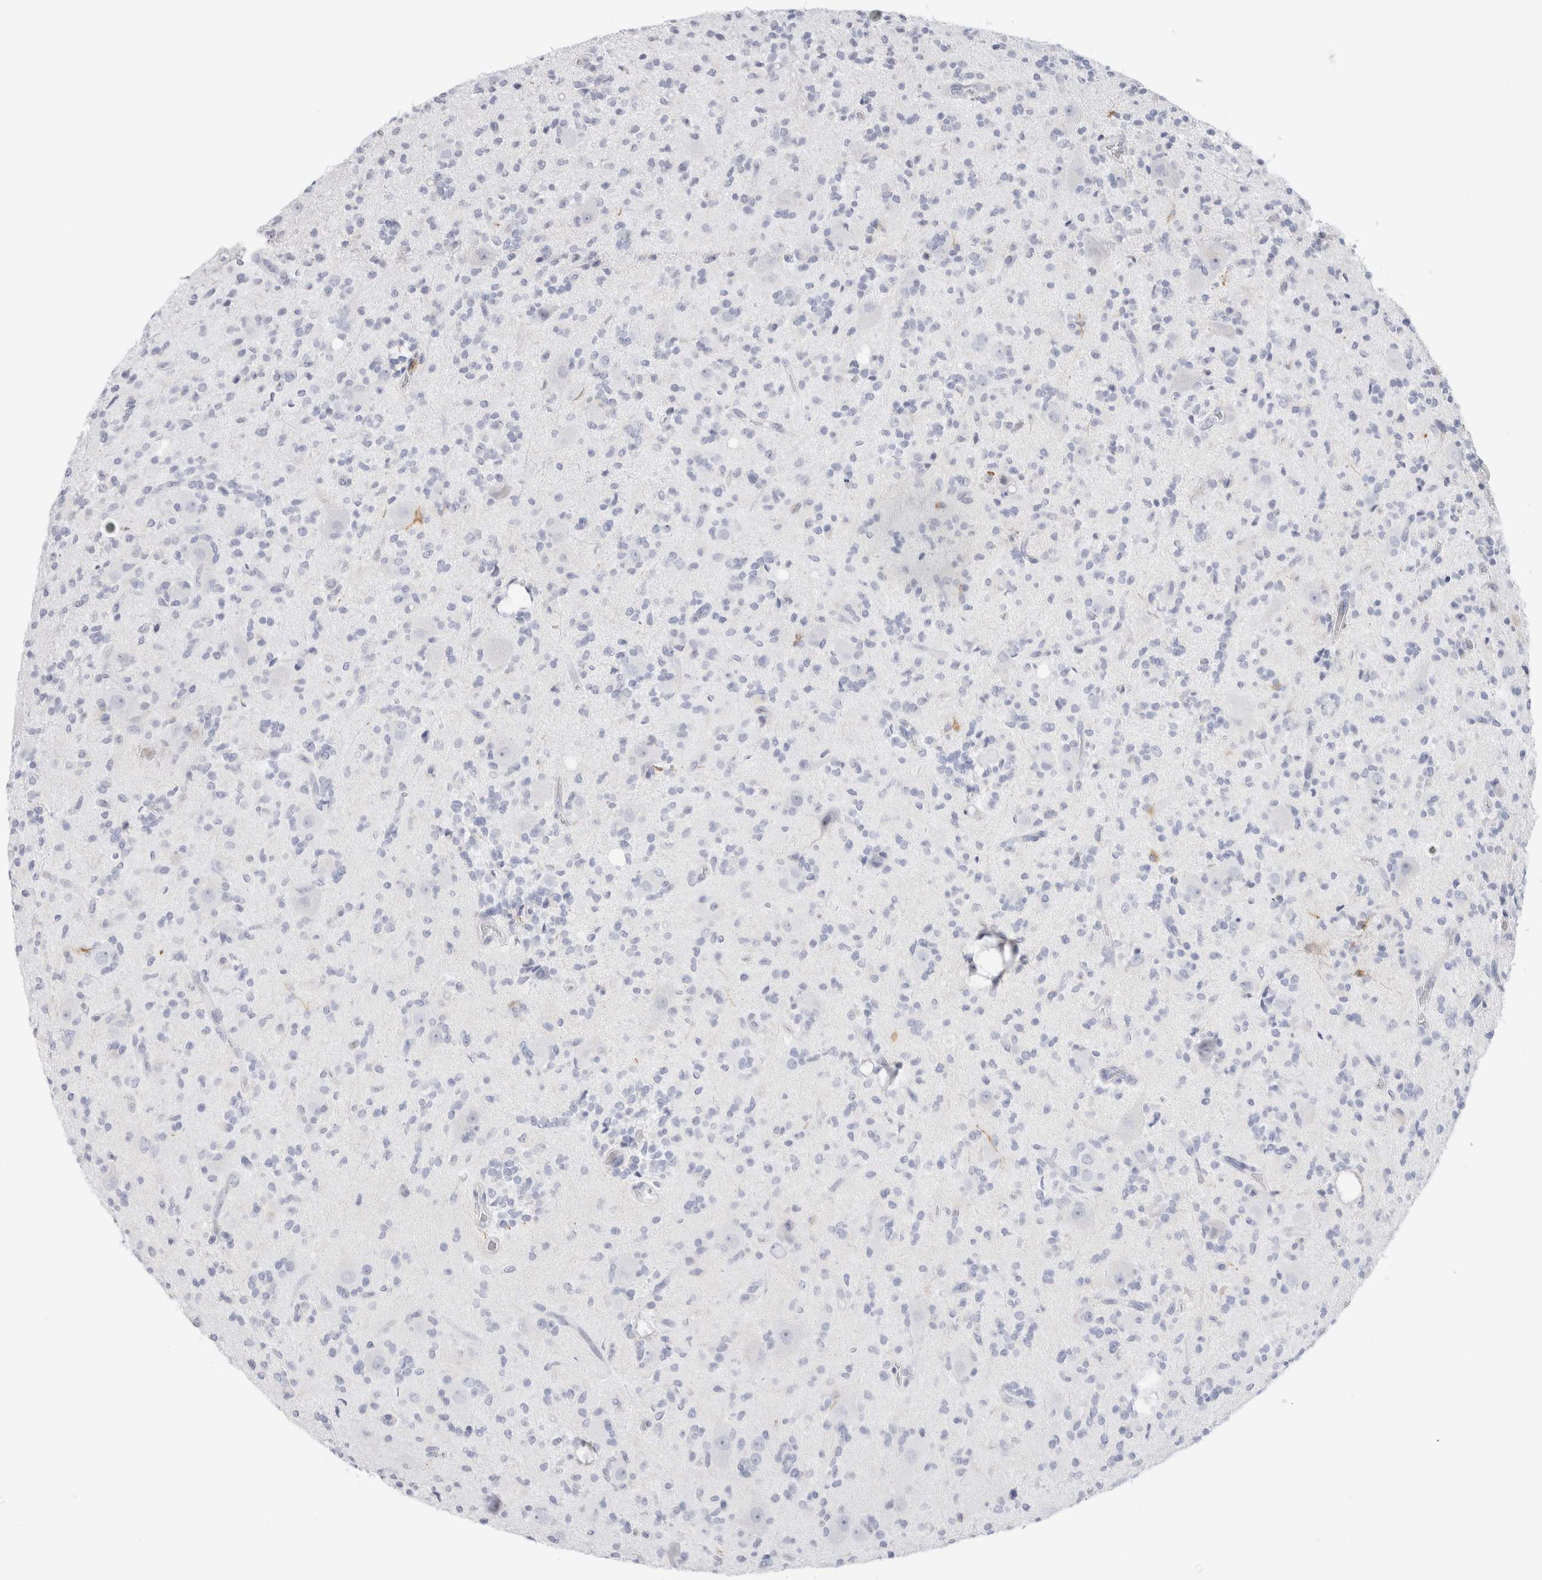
{"staining": {"intensity": "negative", "quantity": "none", "location": "none"}, "tissue": "glioma", "cell_type": "Tumor cells", "image_type": "cancer", "snomed": [{"axis": "morphology", "description": "Glioma, malignant, High grade"}, {"axis": "topography", "description": "Brain"}], "caption": "DAB immunohistochemical staining of glioma demonstrates no significant expression in tumor cells.", "gene": "MUC15", "patient": {"sex": "male", "age": 34}}